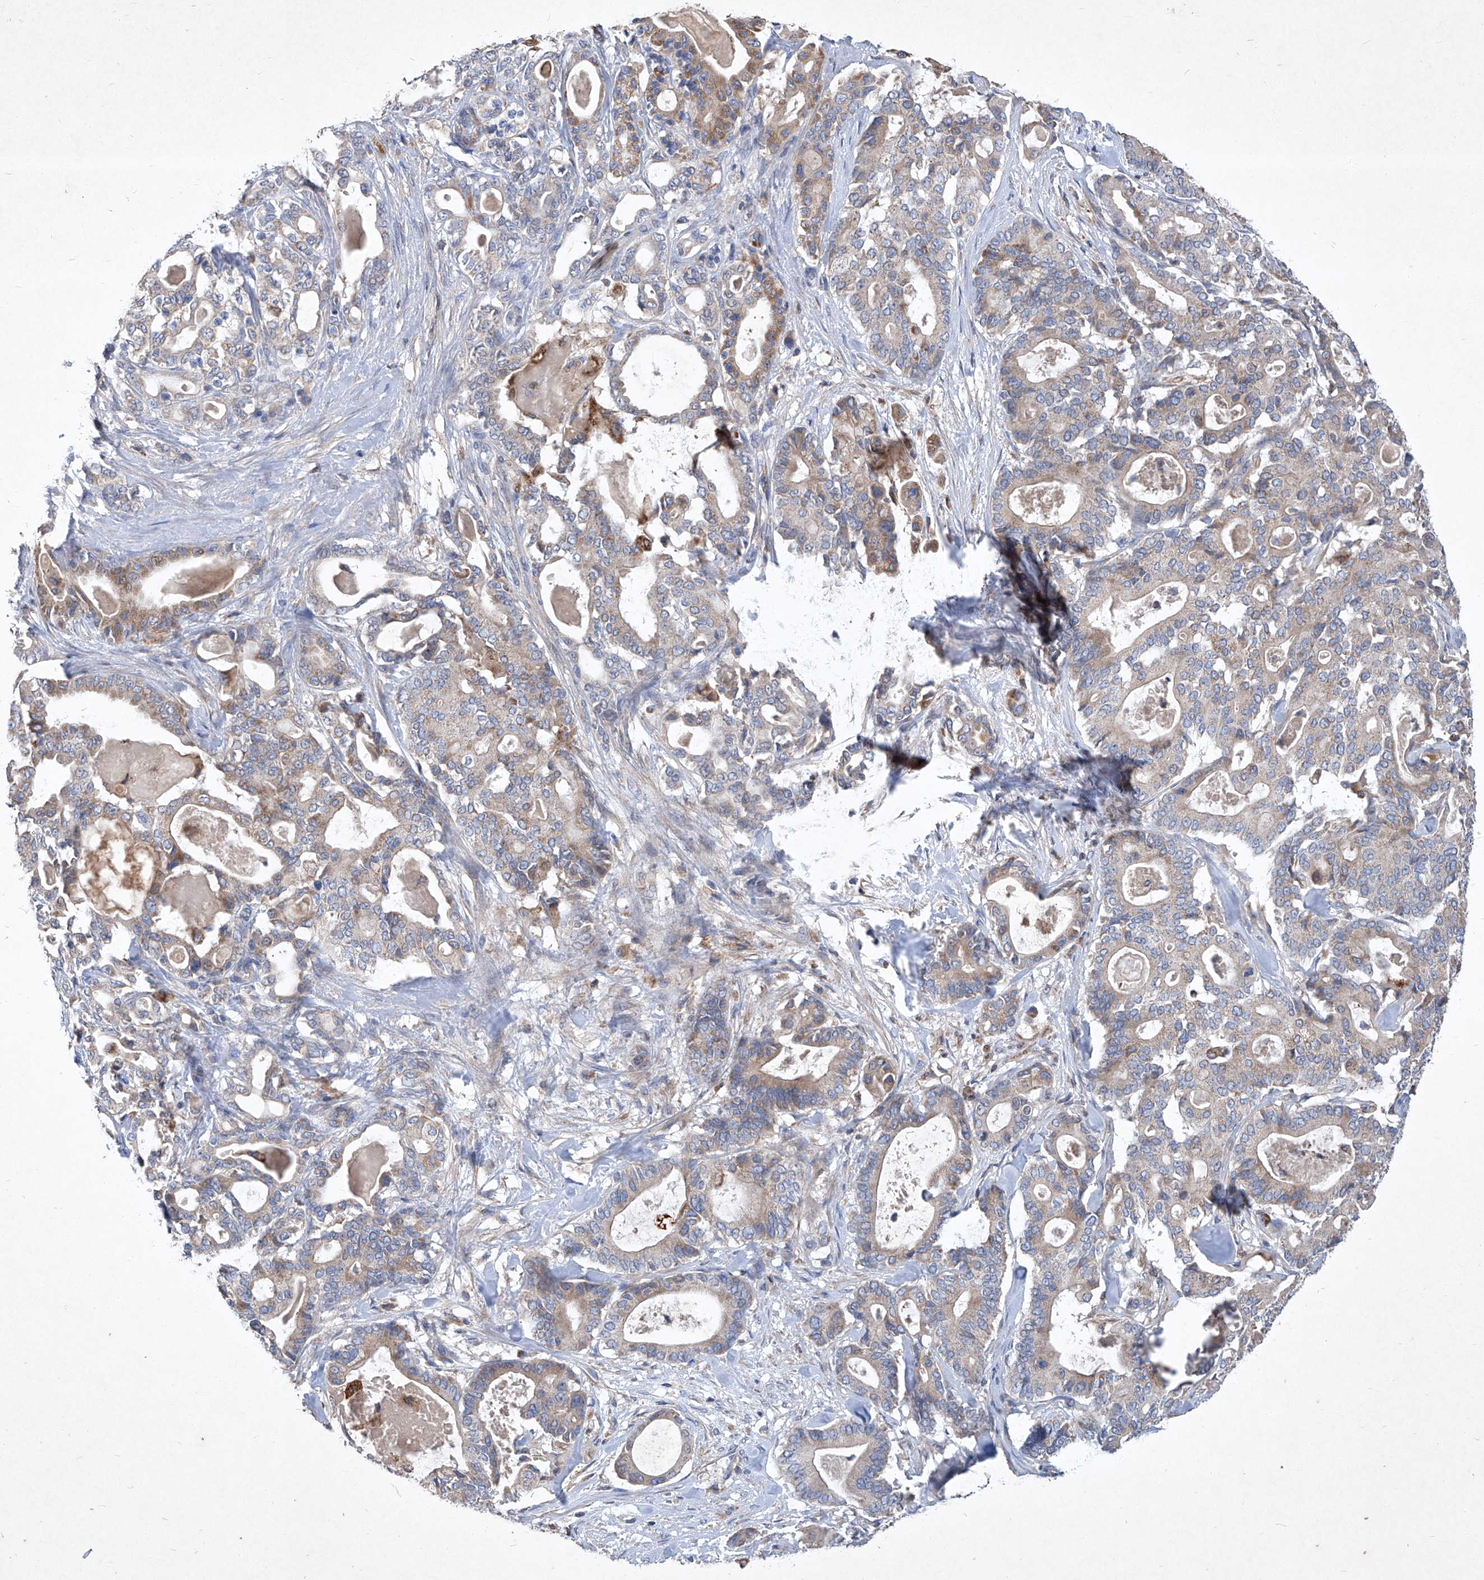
{"staining": {"intensity": "weak", "quantity": "25%-75%", "location": "cytoplasmic/membranous"}, "tissue": "pancreatic cancer", "cell_type": "Tumor cells", "image_type": "cancer", "snomed": [{"axis": "morphology", "description": "Adenocarcinoma, NOS"}, {"axis": "topography", "description": "Pancreas"}], "caption": "Adenocarcinoma (pancreatic) stained with a protein marker exhibits weak staining in tumor cells.", "gene": "EPHA8", "patient": {"sex": "male", "age": 63}}